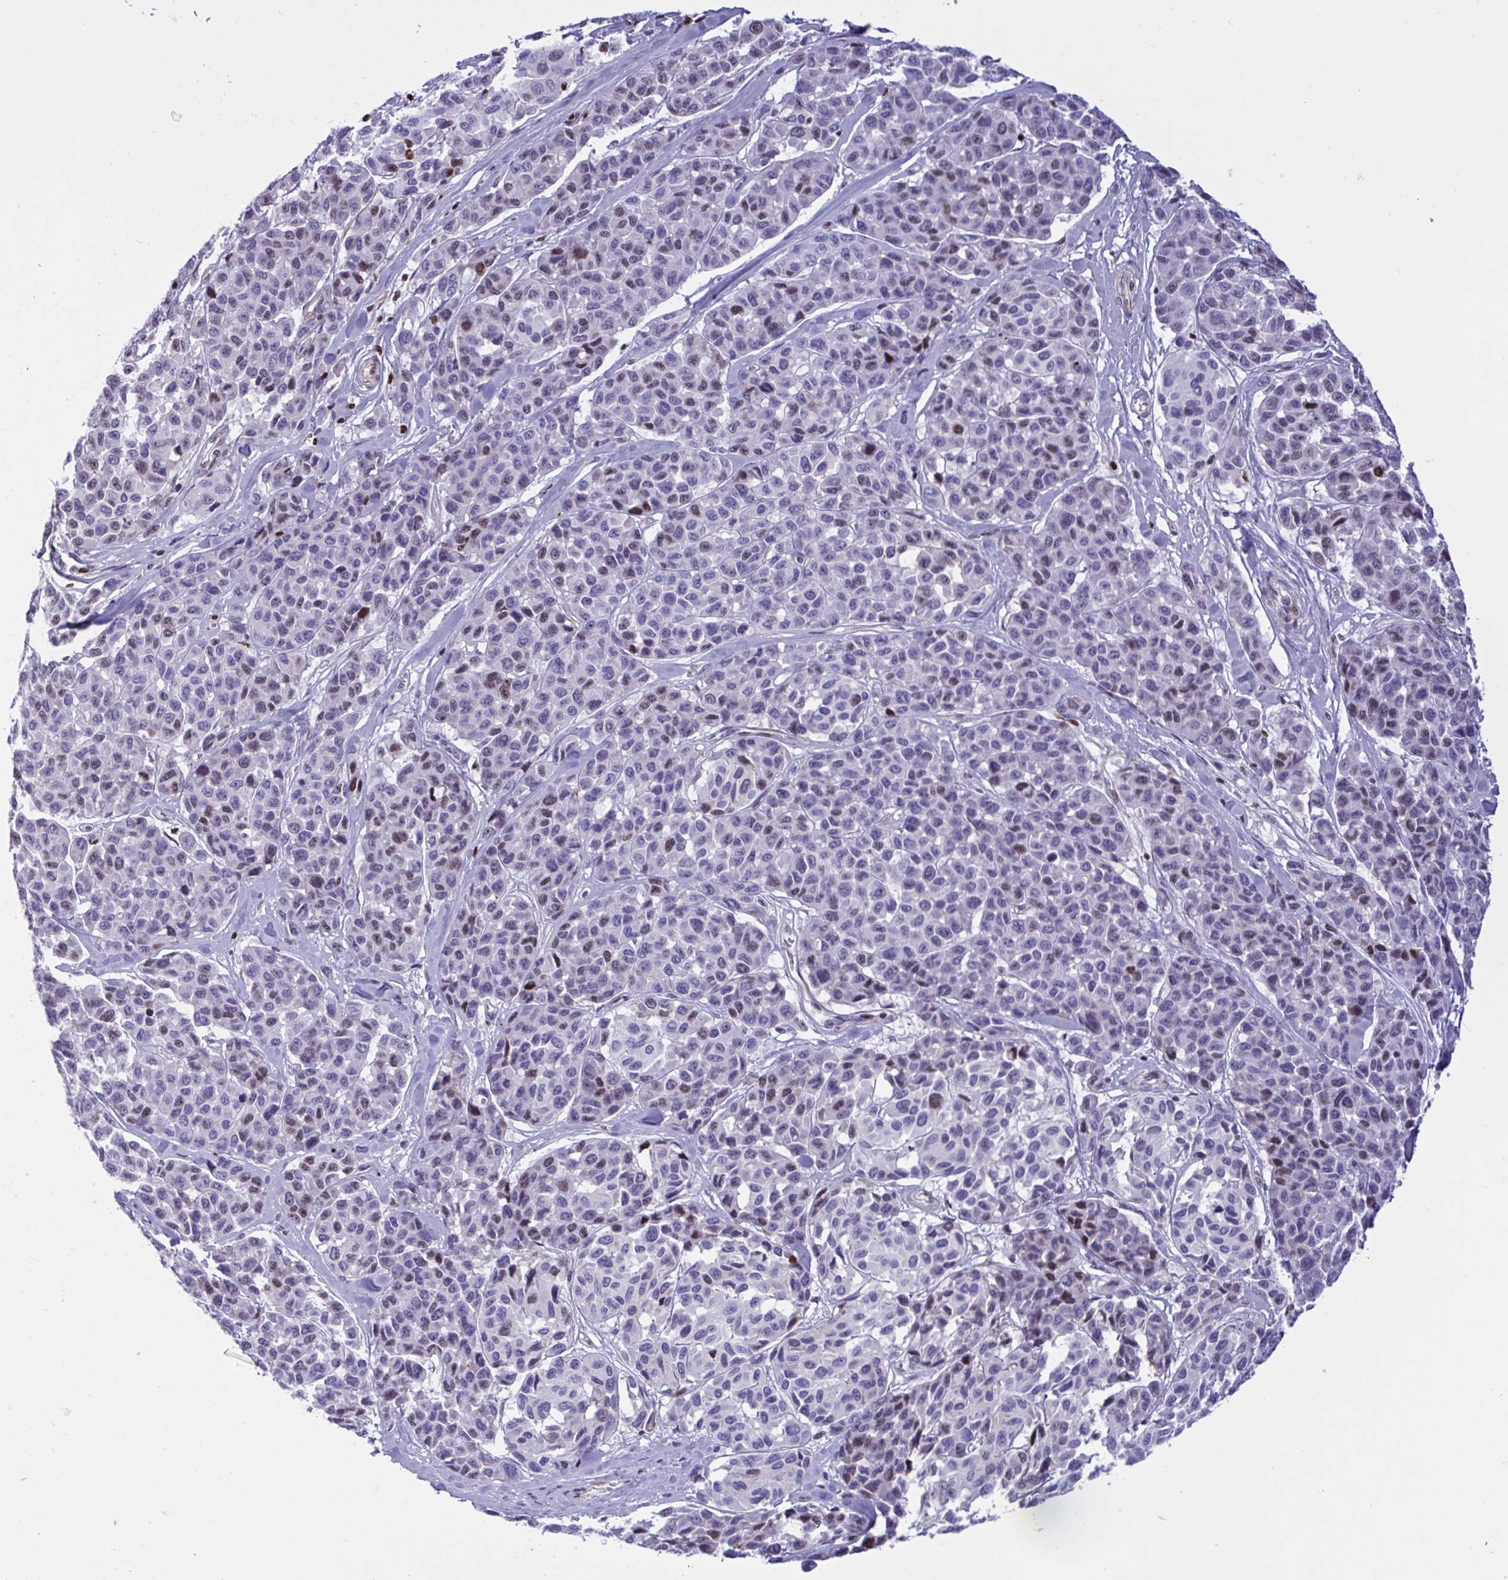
{"staining": {"intensity": "weak", "quantity": "<25%", "location": "nuclear"}, "tissue": "melanoma", "cell_type": "Tumor cells", "image_type": "cancer", "snomed": [{"axis": "morphology", "description": "Malignant melanoma, NOS"}, {"axis": "topography", "description": "Skin"}], "caption": "A micrograph of malignant melanoma stained for a protein shows no brown staining in tumor cells.", "gene": "HMGB2", "patient": {"sex": "female", "age": 66}}